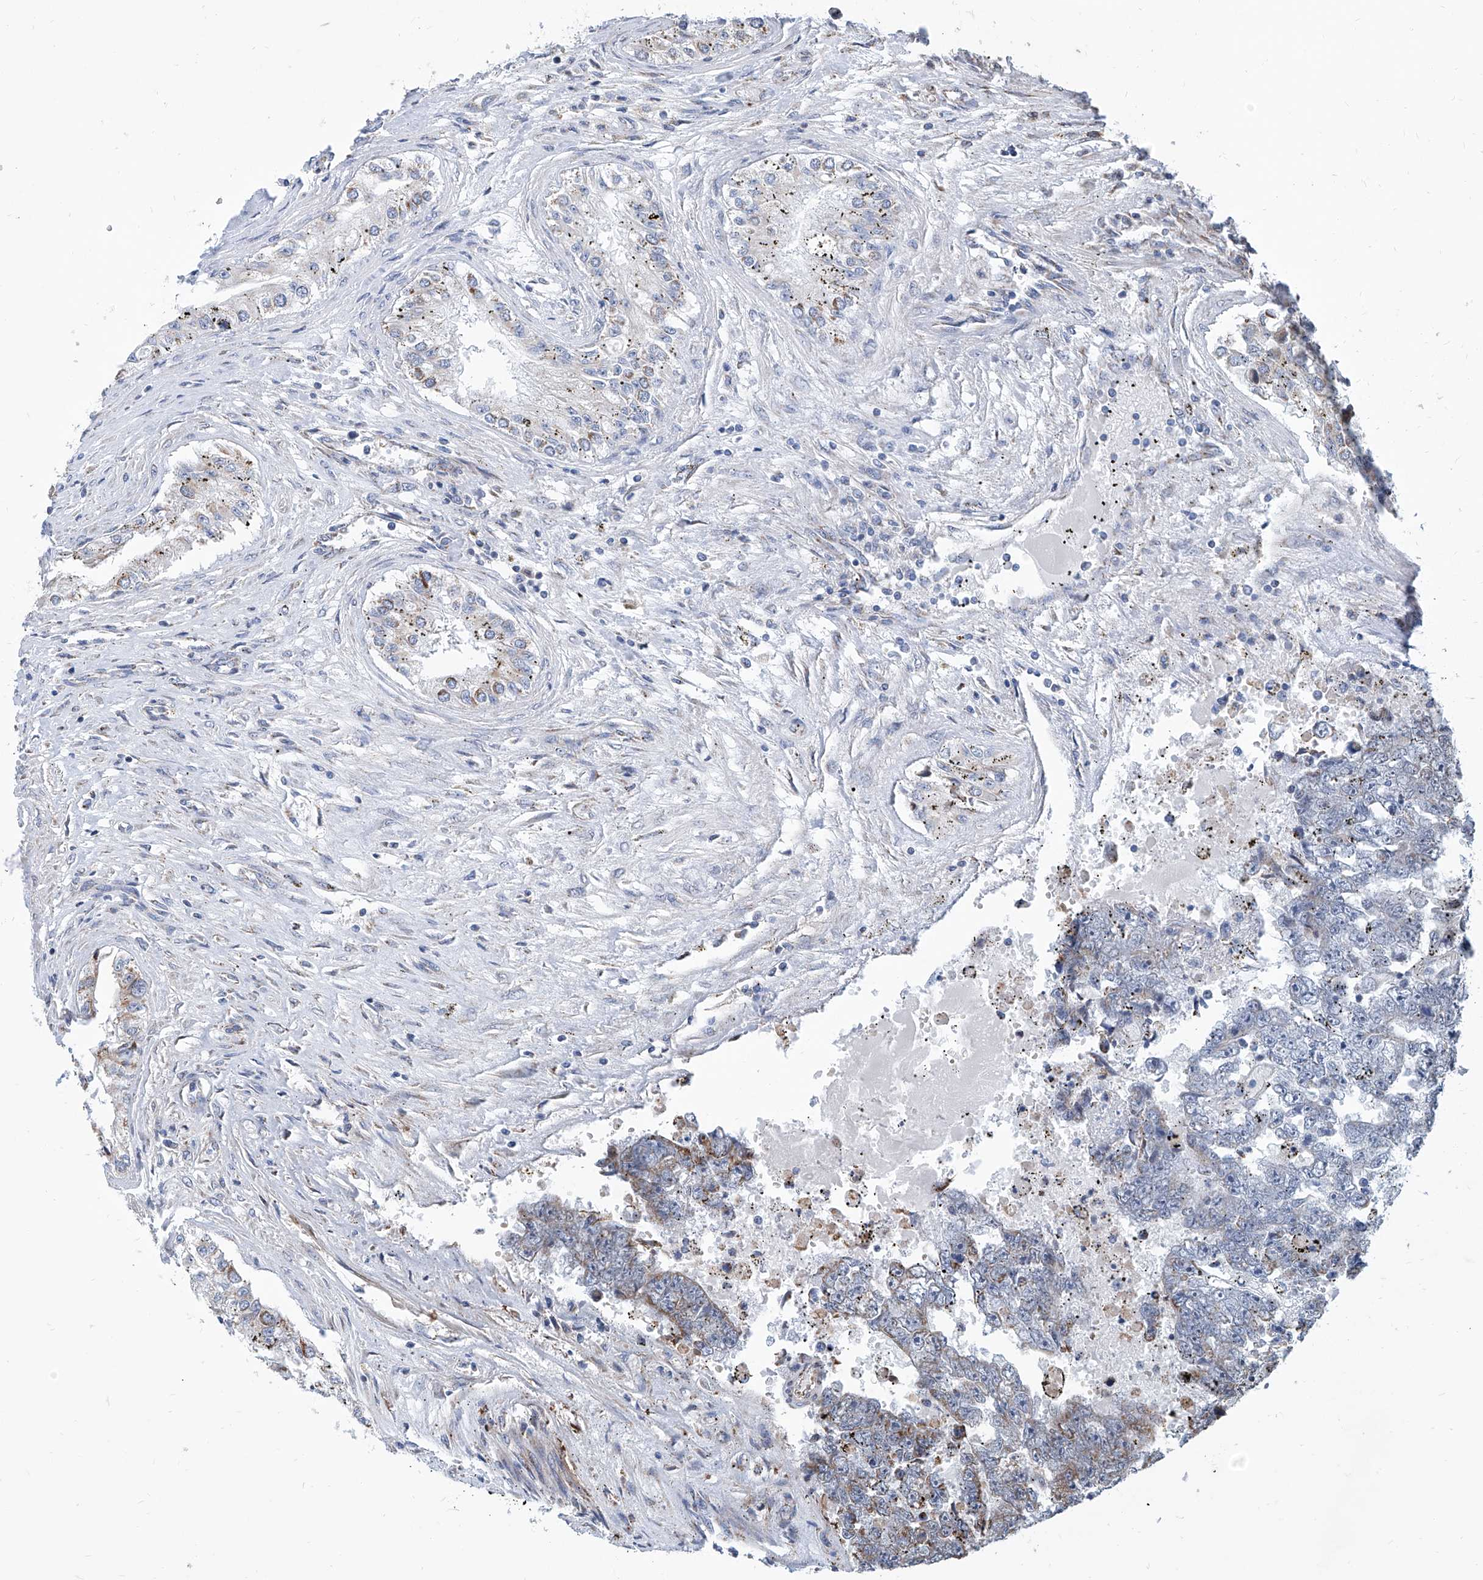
{"staining": {"intensity": "weak", "quantity": "25%-75%", "location": "cytoplasmic/membranous"}, "tissue": "testis cancer", "cell_type": "Tumor cells", "image_type": "cancer", "snomed": [{"axis": "morphology", "description": "Carcinoma, Embryonal, NOS"}, {"axis": "topography", "description": "Testis"}], "caption": "Immunohistochemistry micrograph of neoplastic tissue: human testis embryonal carcinoma stained using immunohistochemistry (IHC) demonstrates low levels of weak protein expression localized specifically in the cytoplasmic/membranous of tumor cells, appearing as a cytoplasmic/membranous brown color.", "gene": "USP48", "patient": {"sex": "male", "age": 25}}